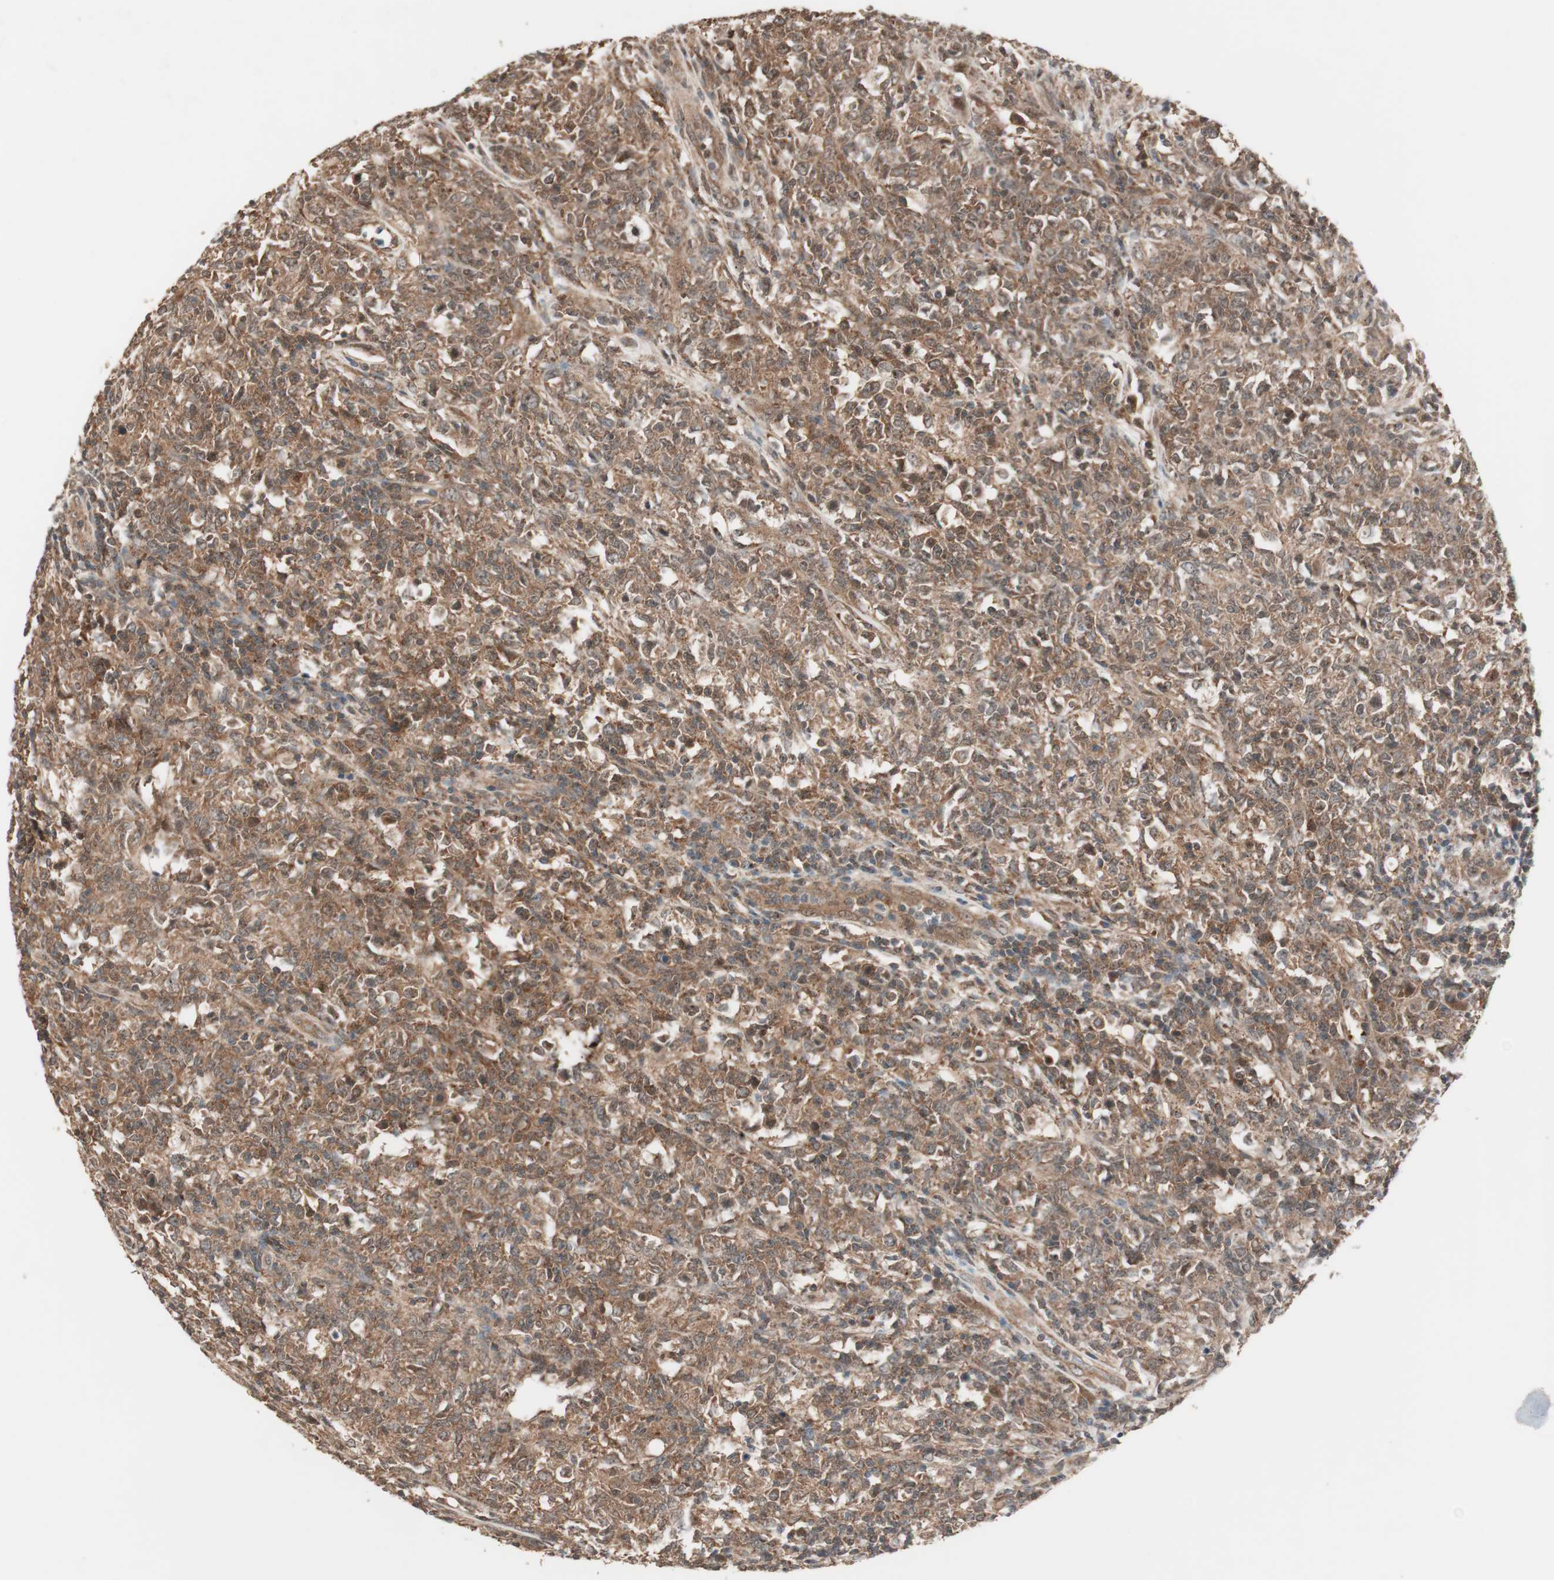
{"staining": {"intensity": "moderate", "quantity": ">75%", "location": "cytoplasmic/membranous"}, "tissue": "lymphoma", "cell_type": "Tumor cells", "image_type": "cancer", "snomed": [{"axis": "morphology", "description": "Malignant lymphoma, non-Hodgkin's type, High grade"}, {"axis": "topography", "description": "Lymph node"}], "caption": "The histopathology image demonstrates staining of high-grade malignant lymphoma, non-Hodgkin's type, revealing moderate cytoplasmic/membranous protein staining (brown color) within tumor cells. Immunohistochemistry (ihc) stains the protein in brown and the nuclei are stained blue.", "gene": "FBXO5", "patient": {"sex": "female", "age": 84}}